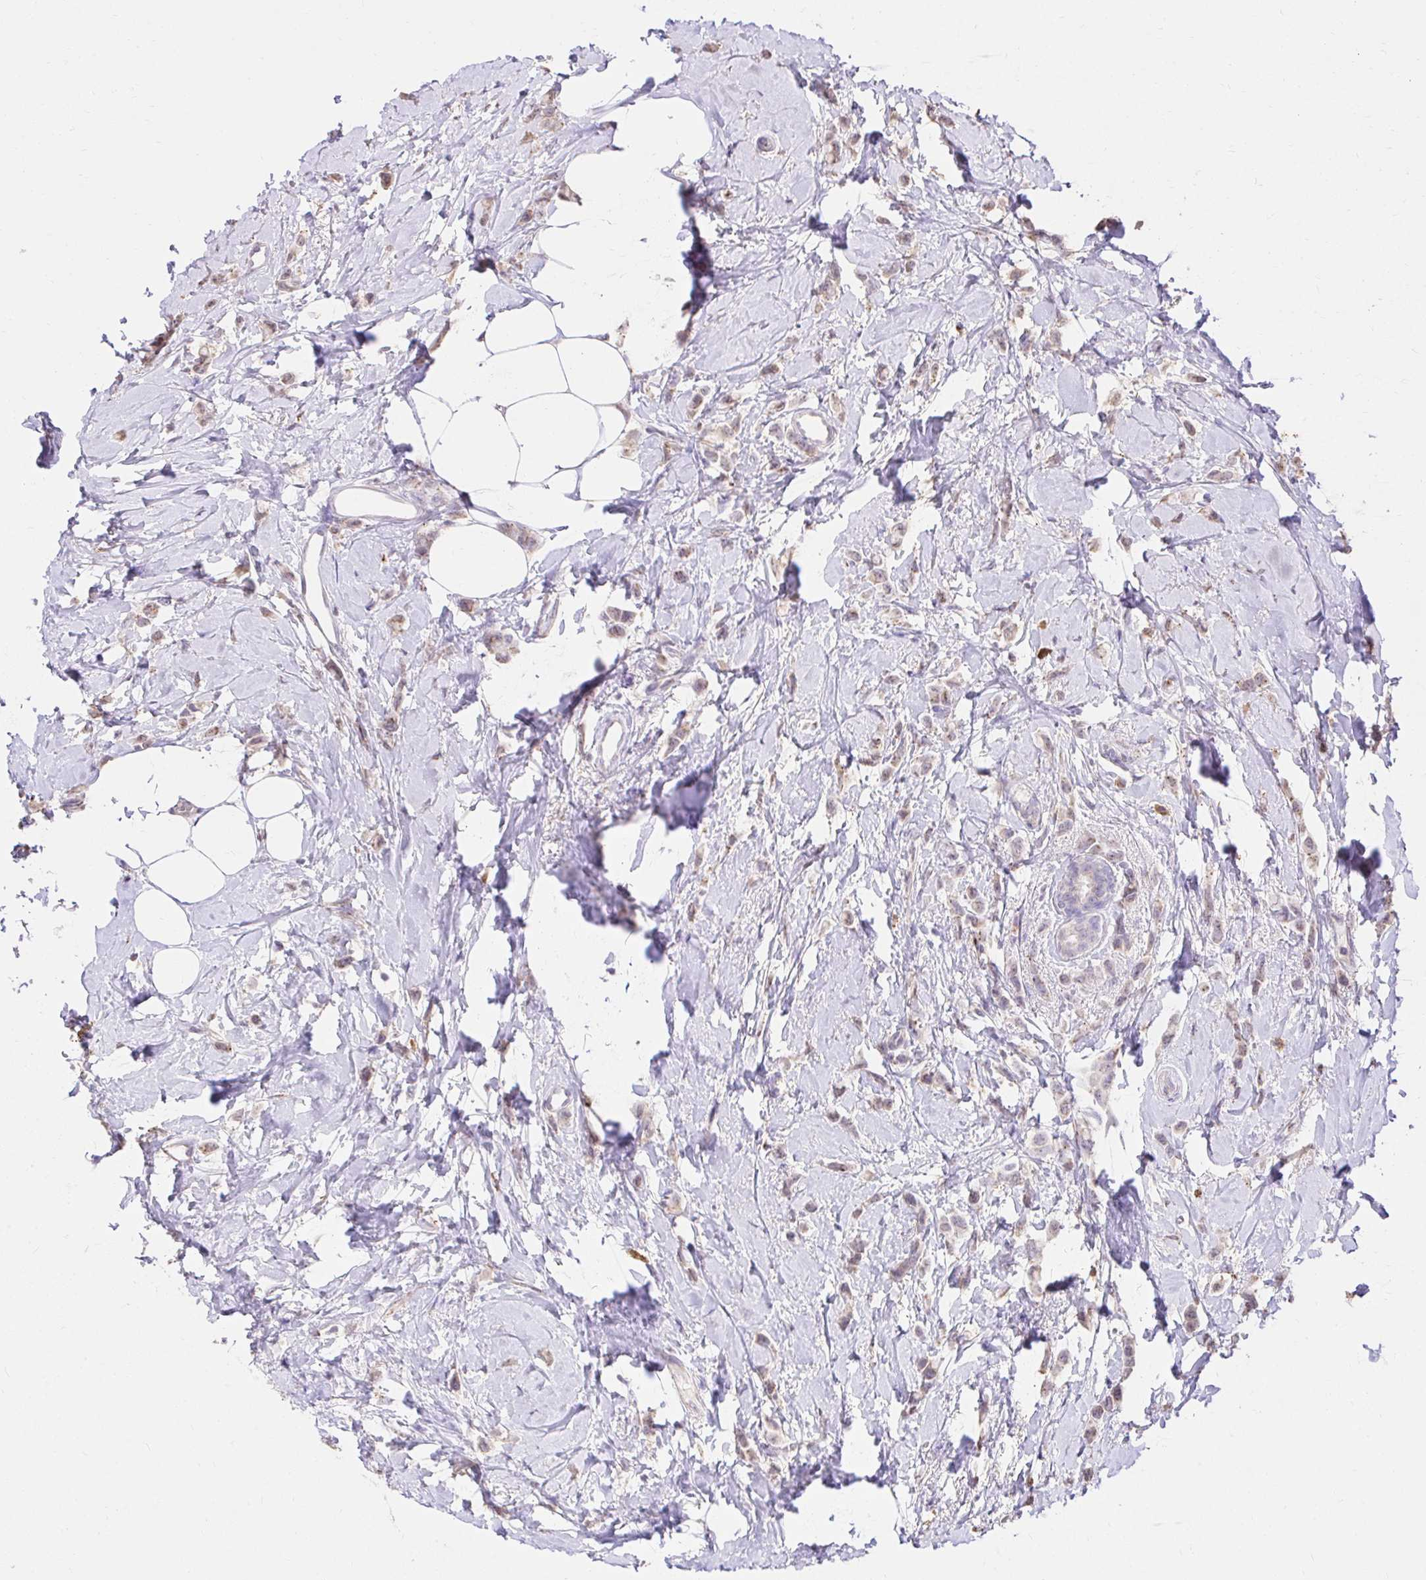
{"staining": {"intensity": "weak", "quantity": ">75%", "location": "cytoplasmic/membranous"}, "tissue": "breast cancer", "cell_type": "Tumor cells", "image_type": "cancer", "snomed": [{"axis": "morphology", "description": "Lobular carcinoma"}, {"axis": "topography", "description": "Breast"}], "caption": "Breast cancer (lobular carcinoma) stained with a protein marker shows weak staining in tumor cells.", "gene": "KIAA1210", "patient": {"sex": "female", "age": 66}}